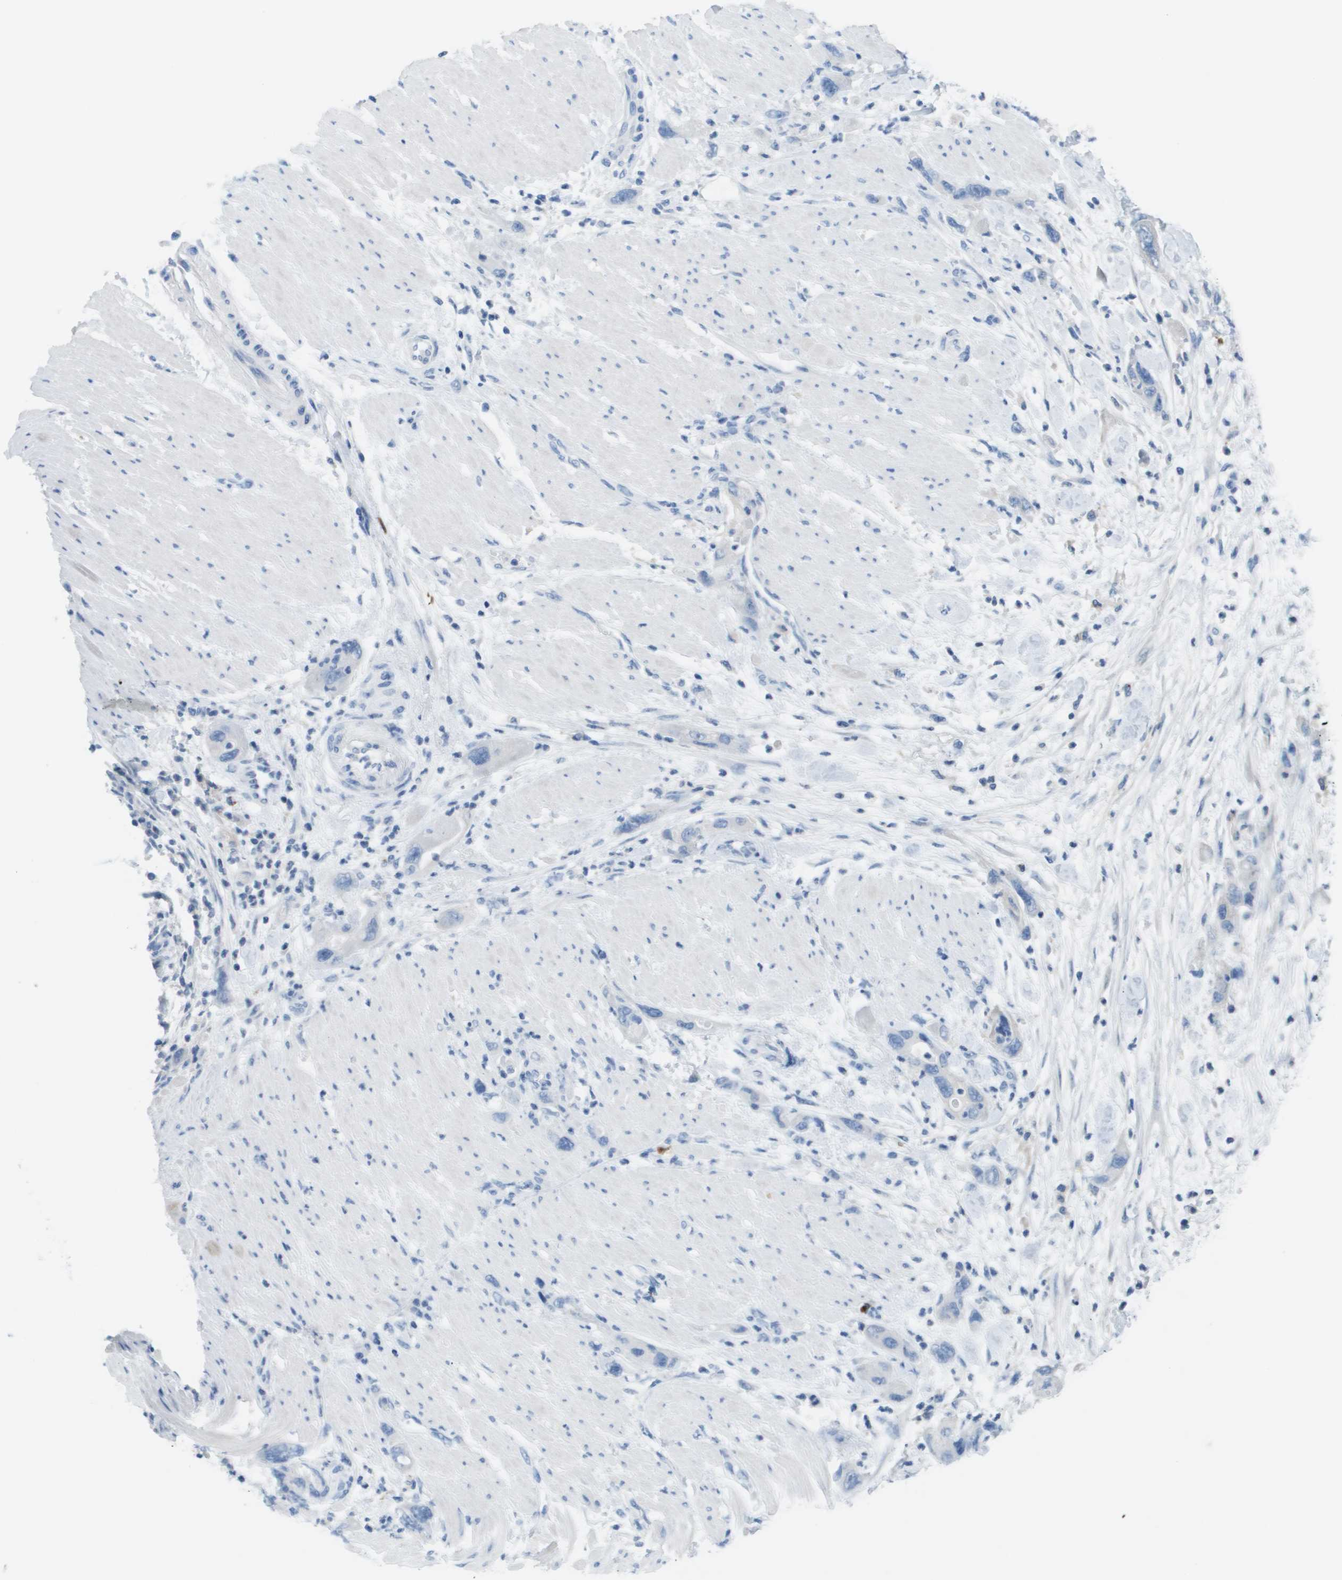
{"staining": {"intensity": "negative", "quantity": "none", "location": "none"}, "tissue": "pancreatic cancer", "cell_type": "Tumor cells", "image_type": "cancer", "snomed": [{"axis": "morphology", "description": "Normal tissue, NOS"}, {"axis": "morphology", "description": "Adenocarcinoma, NOS"}, {"axis": "topography", "description": "Pancreas"}], "caption": "Human adenocarcinoma (pancreatic) stained for a protein using immunohistochemistry (IHC) demonstrates no expression in tumor cells.", "gene": "GPR18", "patient": {"sex": "female", "age": 71}}